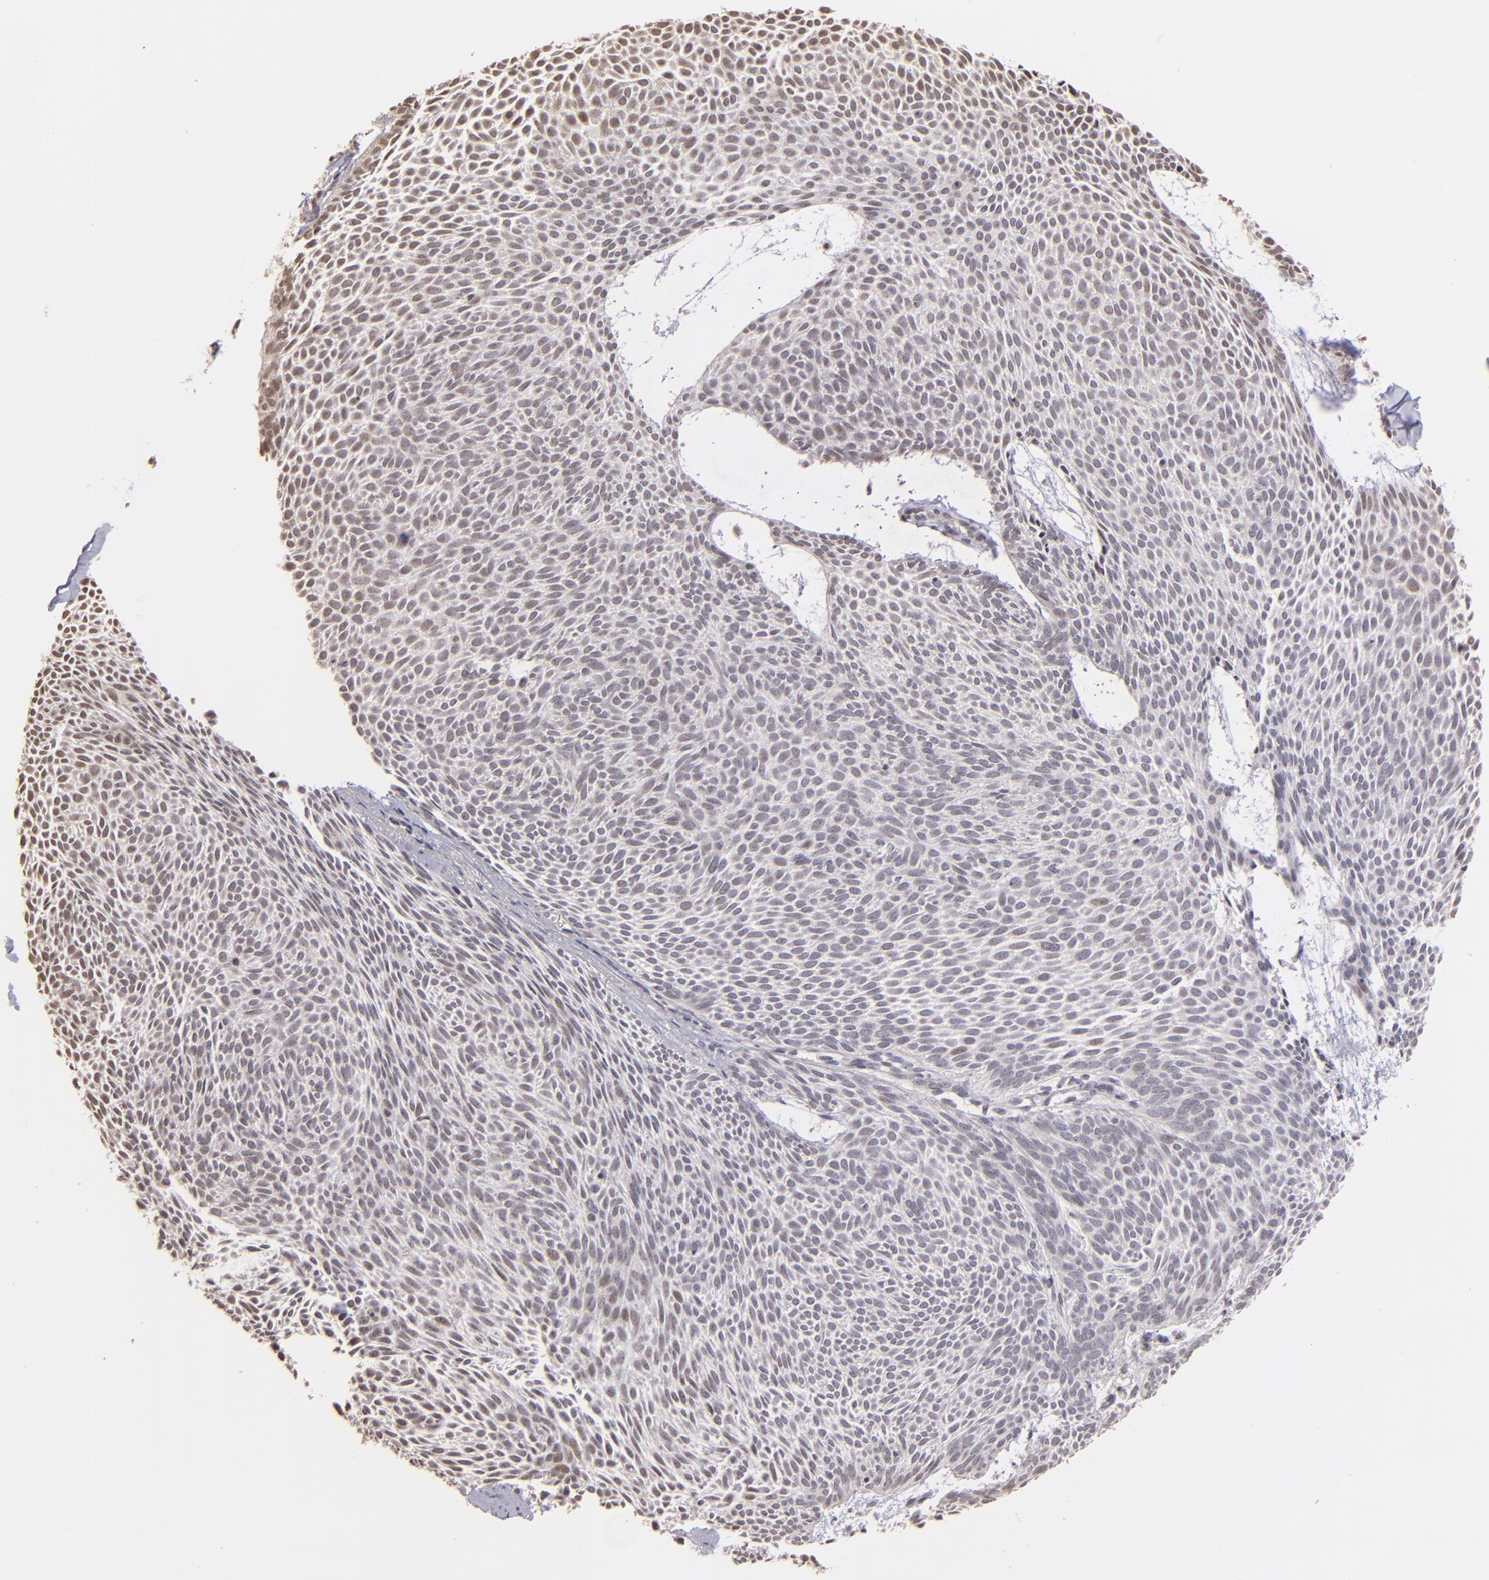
{"staining": {"intensity": "weak", "quantity": "<25%", "location": "nuclear"}, "tissue": "skin cancer", "cell_type": "Tumor cells", "image_type": "cancer", "snomed": [{"axis": "morphology", "description": "Basal cell carcinoma"}, {"axis": "topography", "description": "Skin"}], "caption": "This micrograph is of skin cancer (basal cell carcinoma) stained with immunohistochemistry (IHC) to label a protein in brown with the nuclei are counter-stained blue. There is no staining in tumor cells.", "gene": "RARB", "patient": {"sex": "male", "age": 84}}